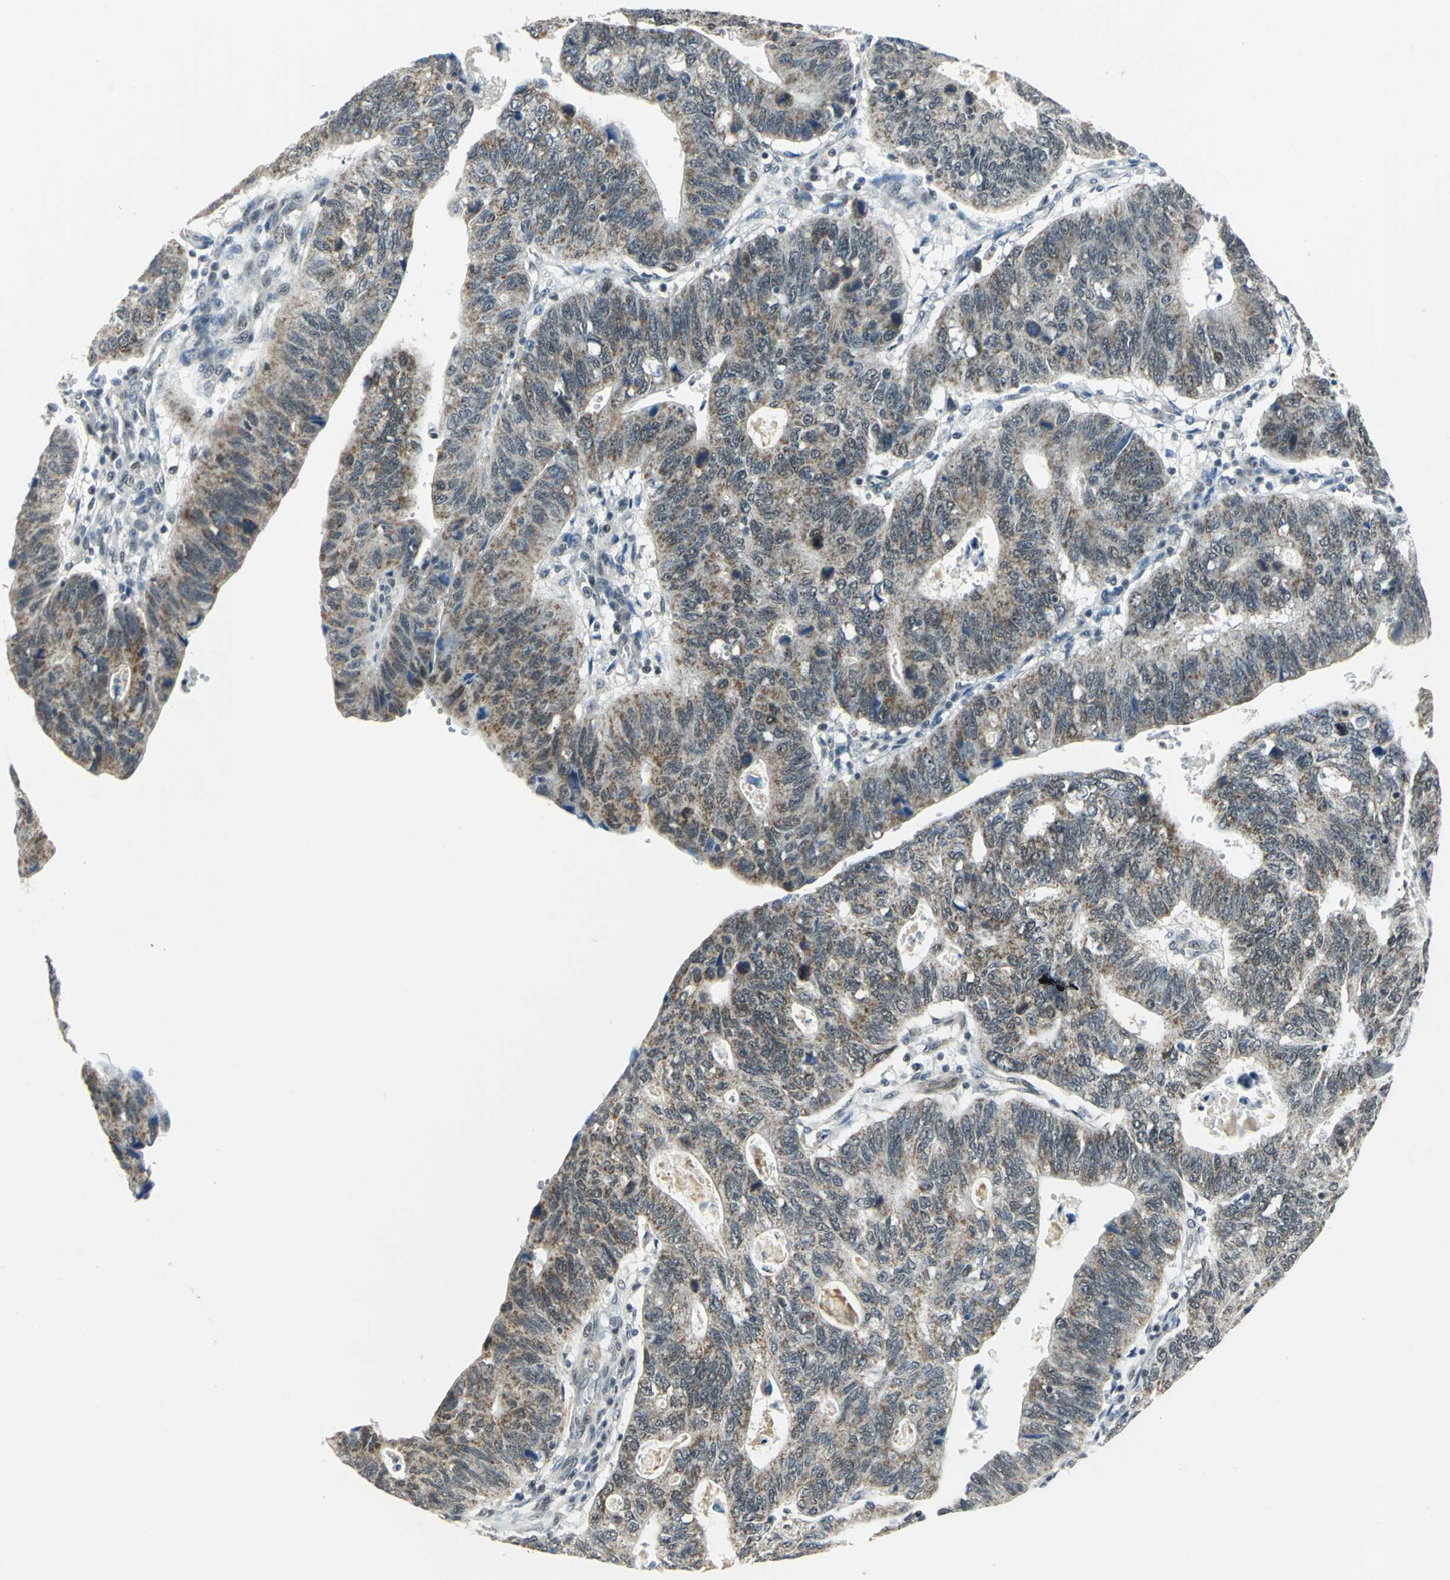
{"staining": {"intensity": "moderate", "quantity": ">75%", "location": "cytoplasmic/membranous"}, "tissue": "stomach cancer", "cell_type": "Tumor cells", "image_type": "cancer", "snomed": [{"axis": "morphology", "description": "Adenocarcinoma, NOS"}, {"axis": "topography", "description": "Stomach"}], "caption": "Moderate cytoplasmic/membranous protein staining is appreciated in about >75% of tumor cells in stomach adenocarcinoma.", "gene": "MTA1", "patient": {"sex": "male", "age": 59}}